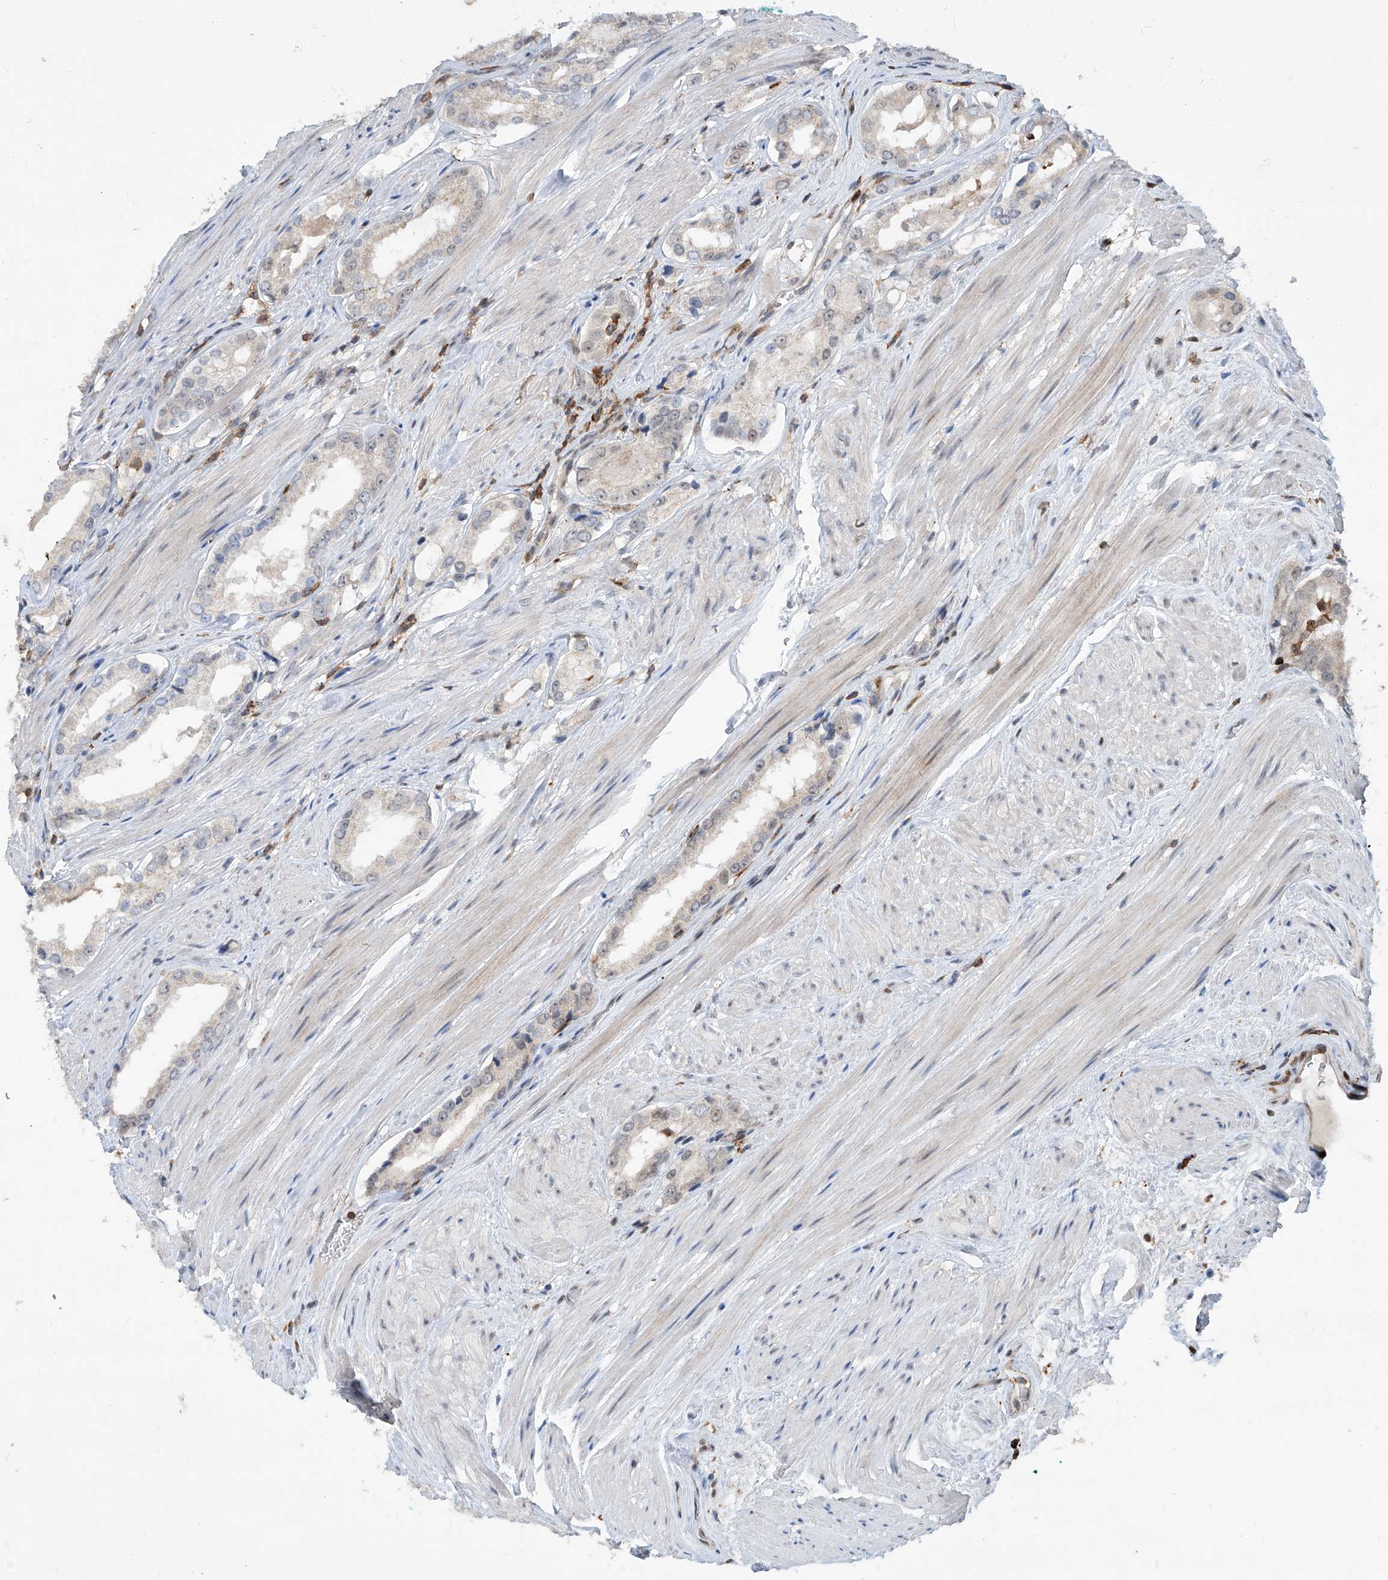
{"staining": {"intensity": "negative", "quantity": "none", "location": "none"}, "tissue": "prostate cancer", "cell_type": "Tumor cells", "image_type": "cancer", "snomed": [{"axis": "morphology", "description": "Adenocarcinoma, Low grade"}, {"axis": "topography", "description": "Prostate"}], "caption": "DAB (3,3'-diaminobenzidine) immunohistochemical staining of human prostate cancer exhibits no significant positivity in tumor cells.", "gene": "ZBTB48", "patient": {"sex": "male", "age": 54}}